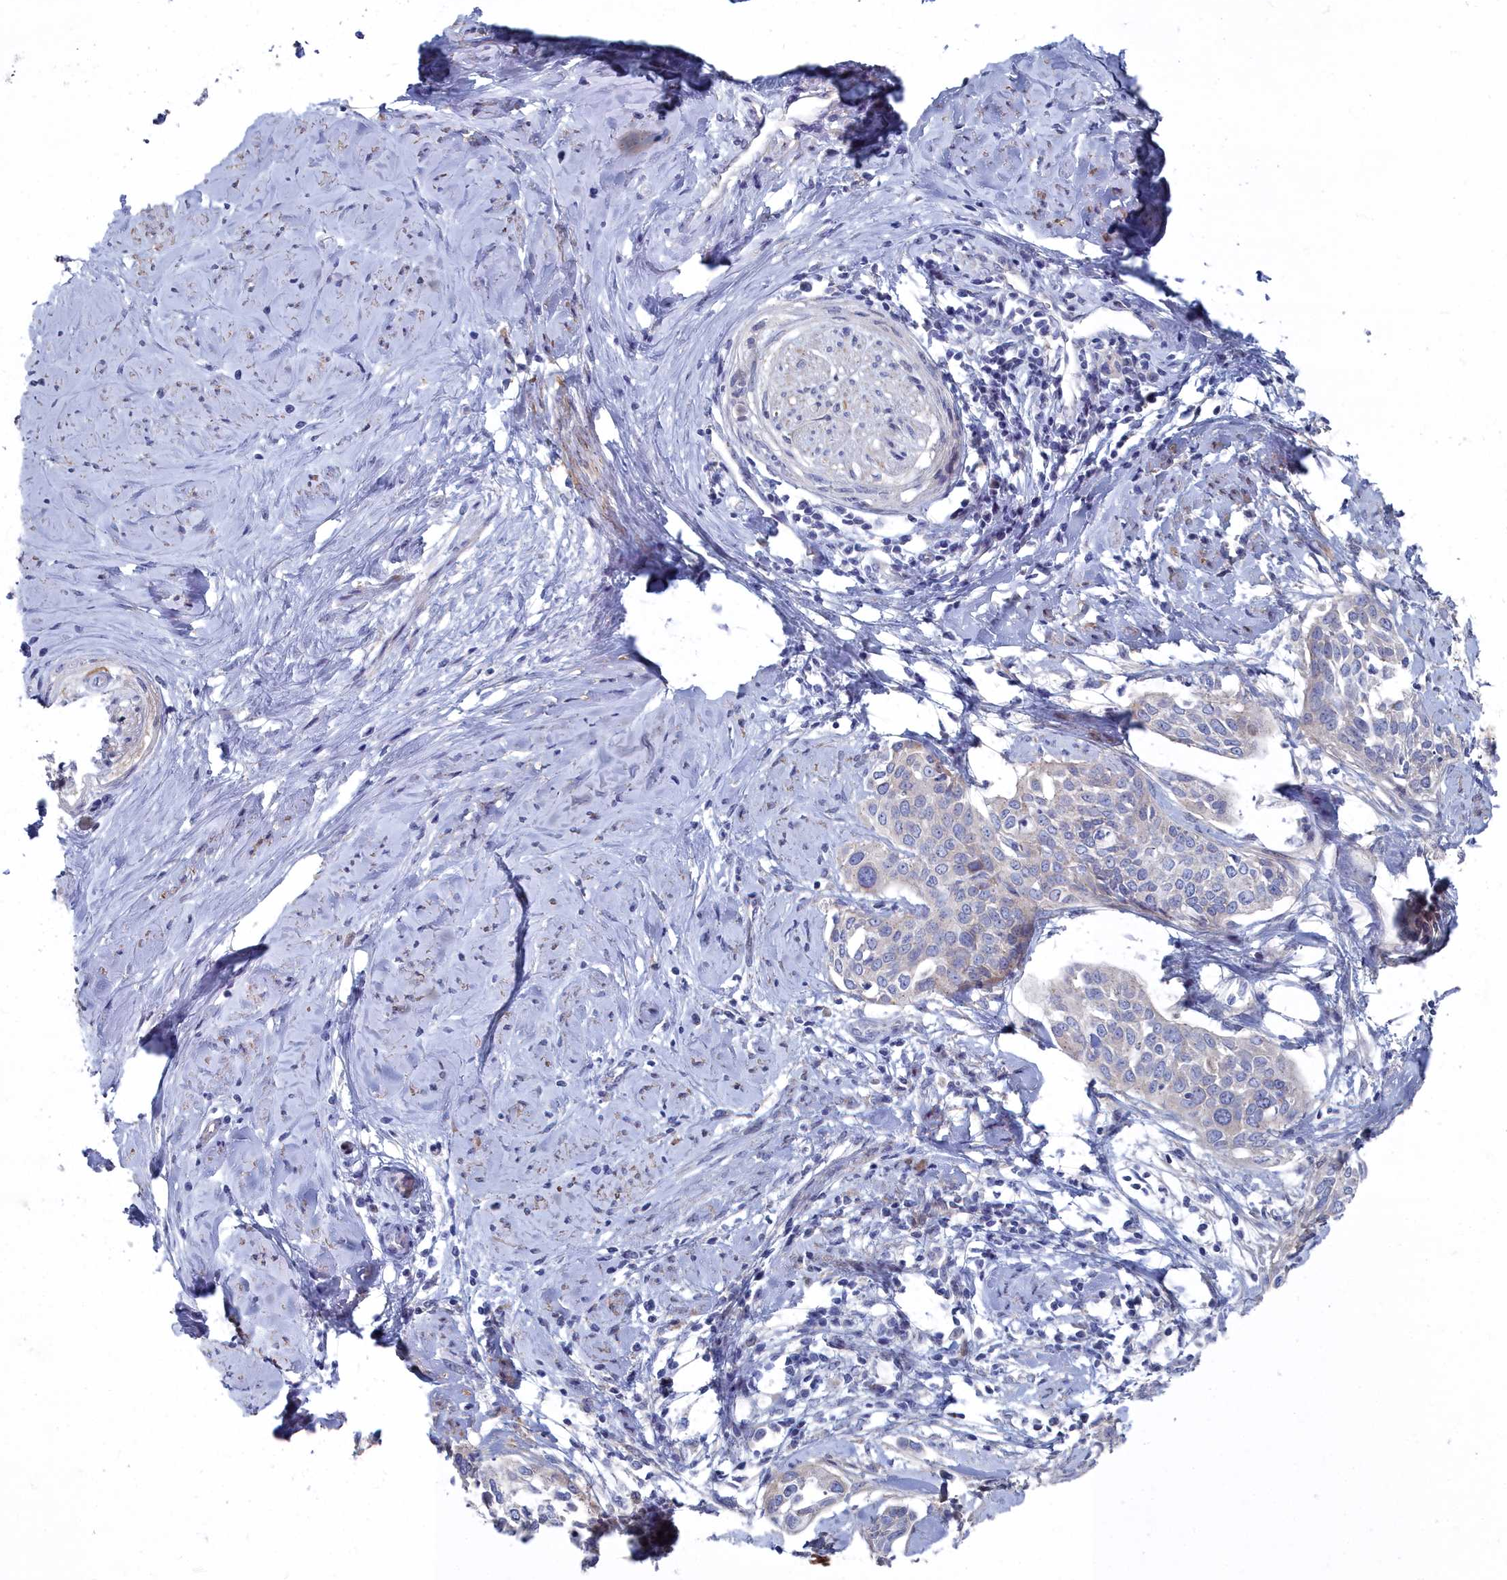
{"staining": {"intensity": "strong", "quantity": "<25%", "location": "cytoplasmic/membranous"}, "tissue": "cervical cancer", "cell_type": "Tumor cells", "image_type": "cancer", "snomed": [{"axis": "morphology", "description": "Squamous cell carcinoma, NOS"}, {"axis": "topography", "description": "Cervix"}], "caption": "A histopathology image of squamous cell carcinoma (cervical) stained for a protein demonstrates strong cytoplasmic/membranous brown staining in tumor cells.", "gene": "SHISAL2A", "patient": {"sex": "female", "age": 44}}